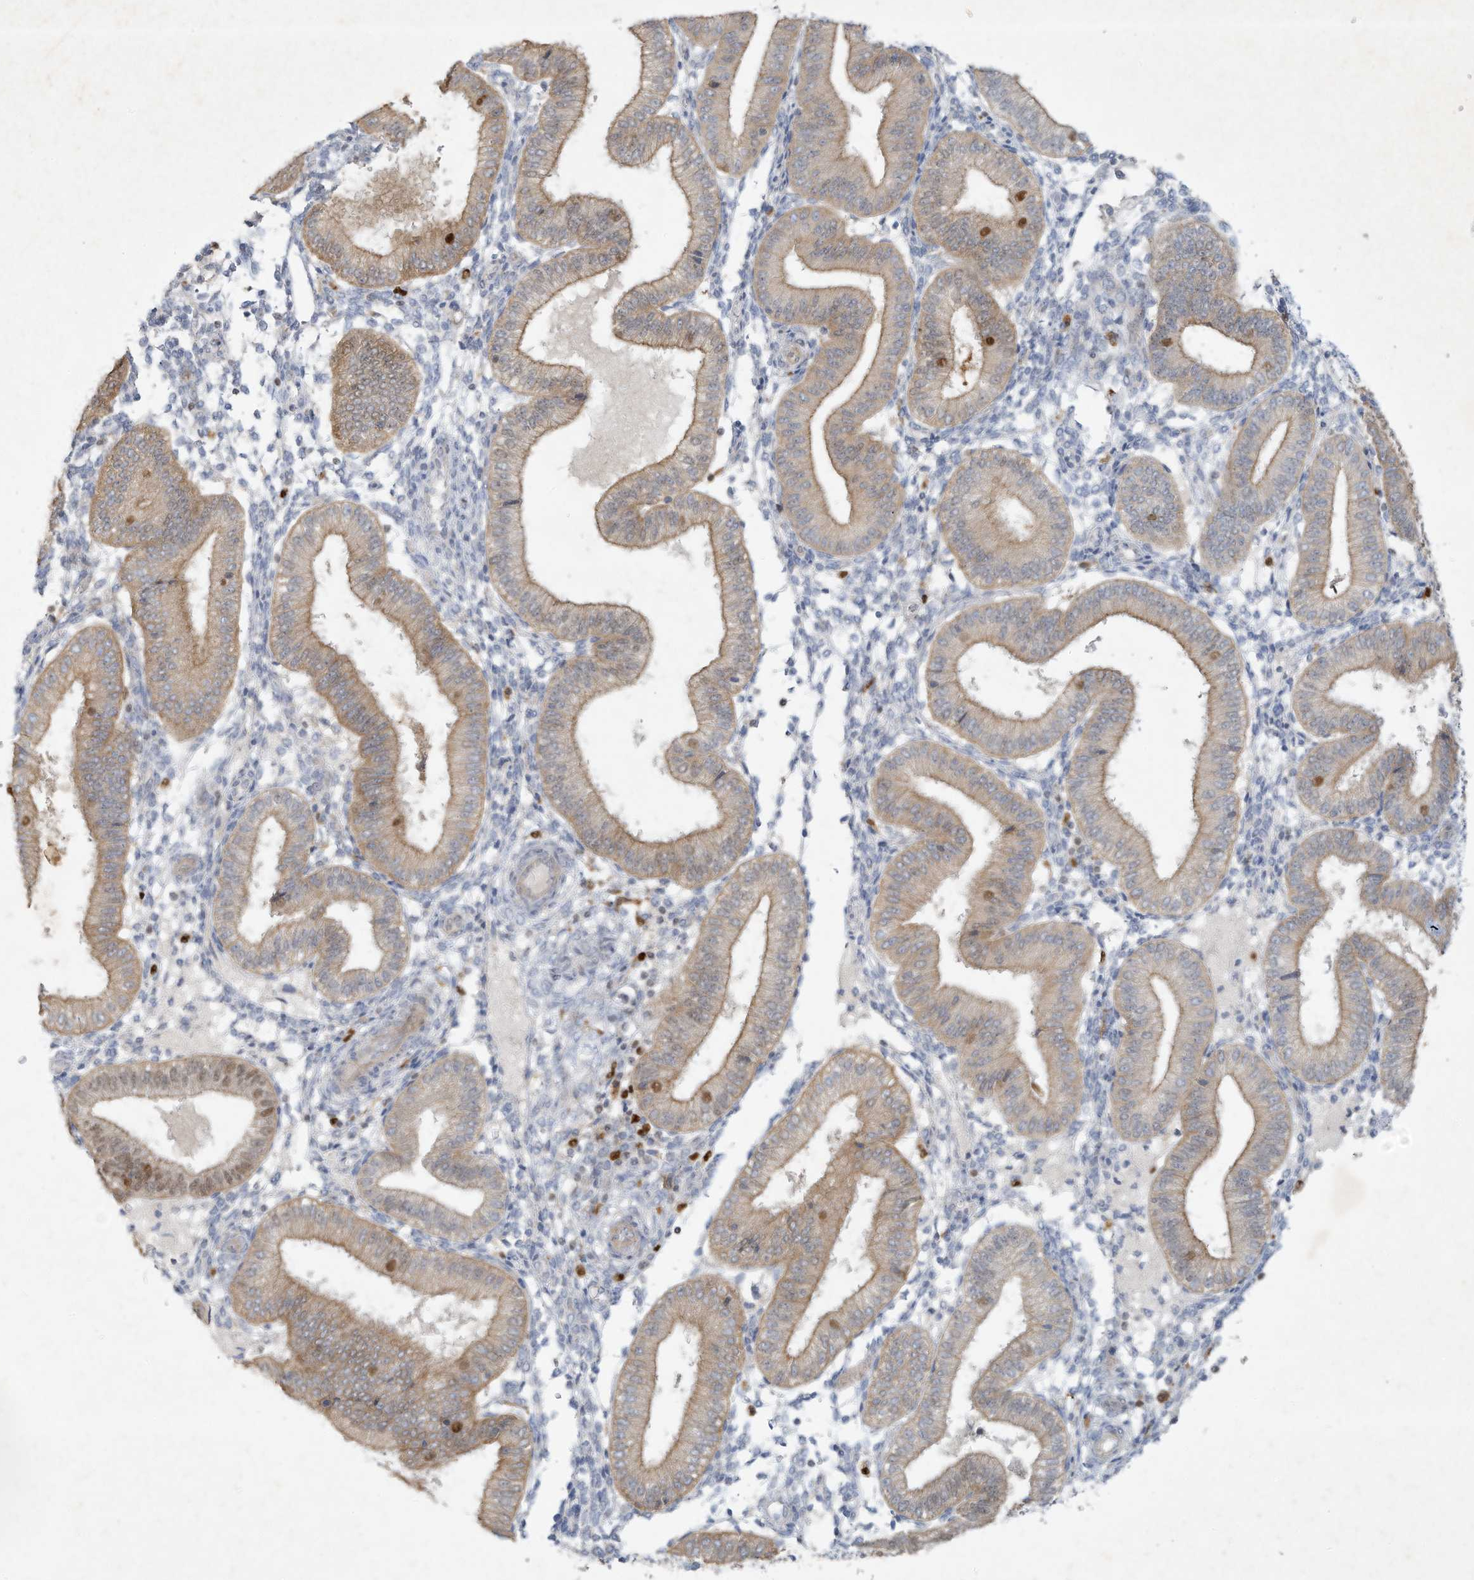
{"staining": {"intensity": "negative", "quantity": "none", "location": "none"}, "tissue": "endometrium", "cell_type": "Cells in endometrial stroma", "image_type": "normal", "snomed": [{"axis": "morphology", "description": "Normal tissue, NOS"}, {"axis": "topography", "description": "Endometrium"}], "caption": "Cells in endometrial stroma show no significant positivity in unremarkable endometrium. (DAB immunohistochemistry visualized using brightfield microscopy, high magnification).", "gene": "TUBE1", "patient": {"sex": "female", "age": 39}}